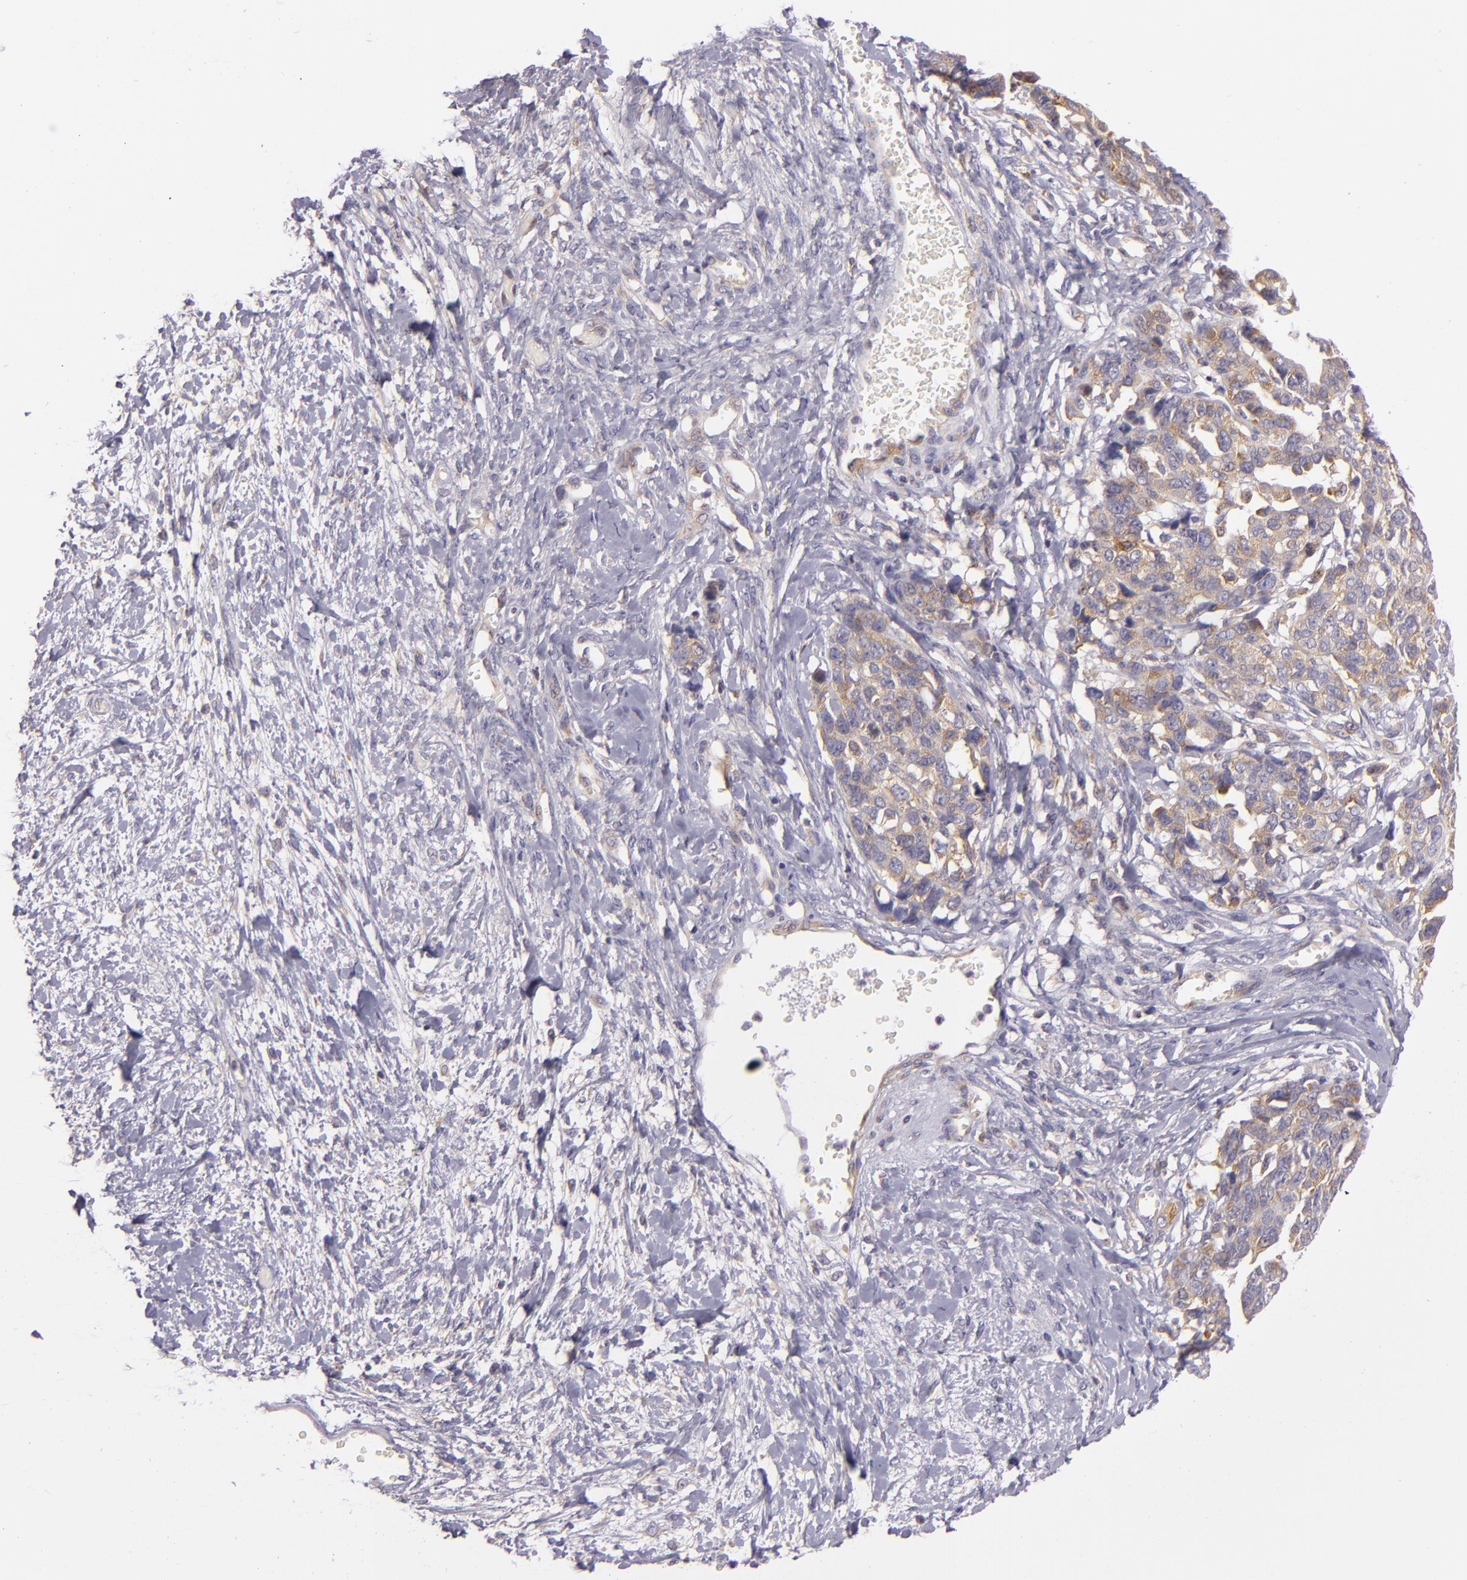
{"staining": {"intensity": "weak", "quantity": "25%-75%", "location": "cytoplasmic/membranous"}, "tissue": "ovarian cancer", "cell_type": "Tumor cells", "image_type": "cancer", "snomed": [{"axis": "morphology", "description": "Cystadenocarcinoma, serous, NOS"}, {"axis": "topography", "description": "Ovary"}], "caption": "About 25%-75% of tumor cells in human ovarian cancer (serous cystadenocarcinoma) reveal weak cytoplasmic/membranous protein staining as visualized by brown immunohistochemical staining.", "gene": "UPF3B", "patient": {"sex": "female", "age": 69}}